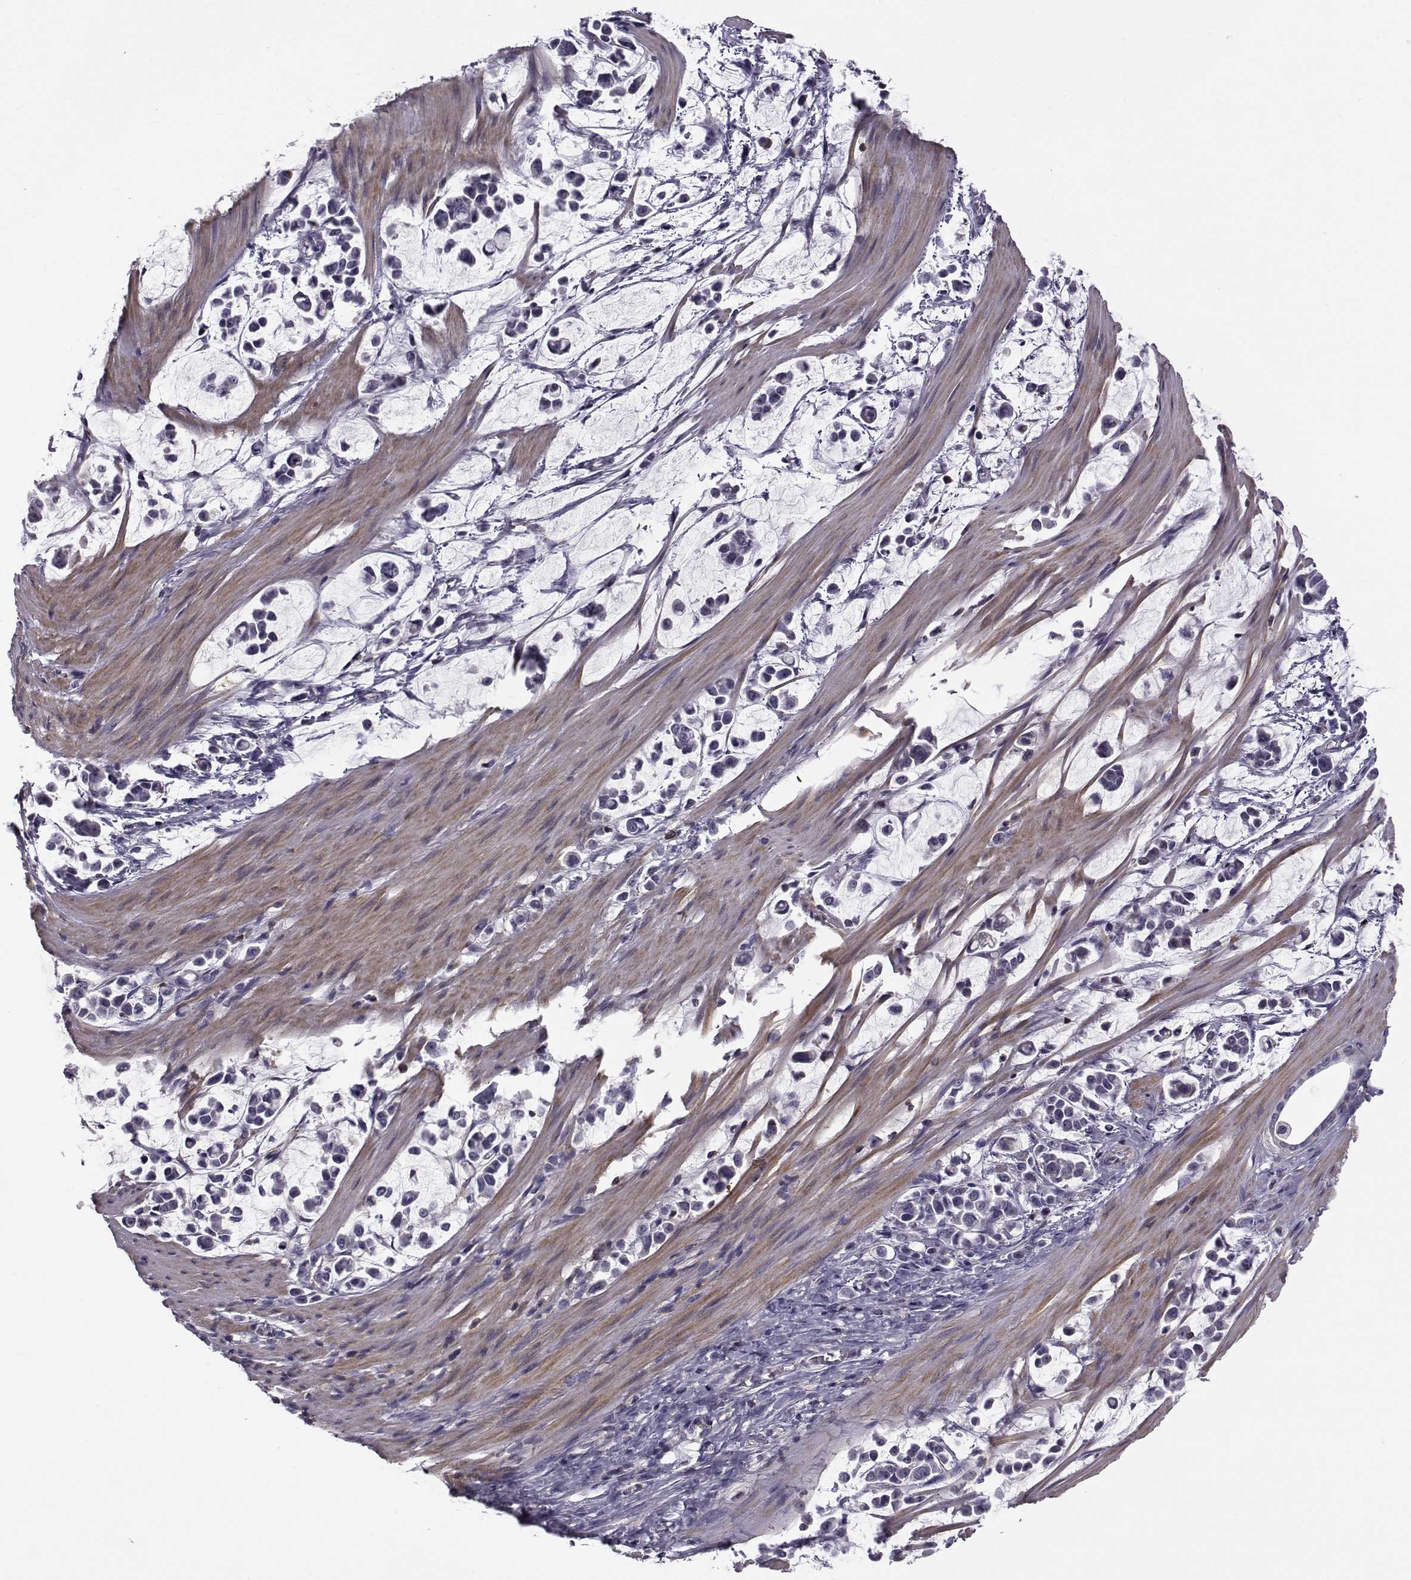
{"staining": {"intensity": "negative", "quantity": "none", "location": "none"}, "tissue": "stomach cancer", "cell_type": "Tumor cells", "image_type": "cancer", "snomed": [{"axis": "morphology", "description": "Adenocarcinoma, NOS"}, {"axis": "topography", "description": "Stomach"}], "caption": "Image shows no significant protein expression in tumor cells of stomach adenocarcinoma. (Stains: DAB immunohistochemistry (IHC) with hematoxylin counter stain, Microscopy: brightfield microscopy at high magnification).", "gene": "LRRC27", "patient": {"sex": "male", "age": 82}}